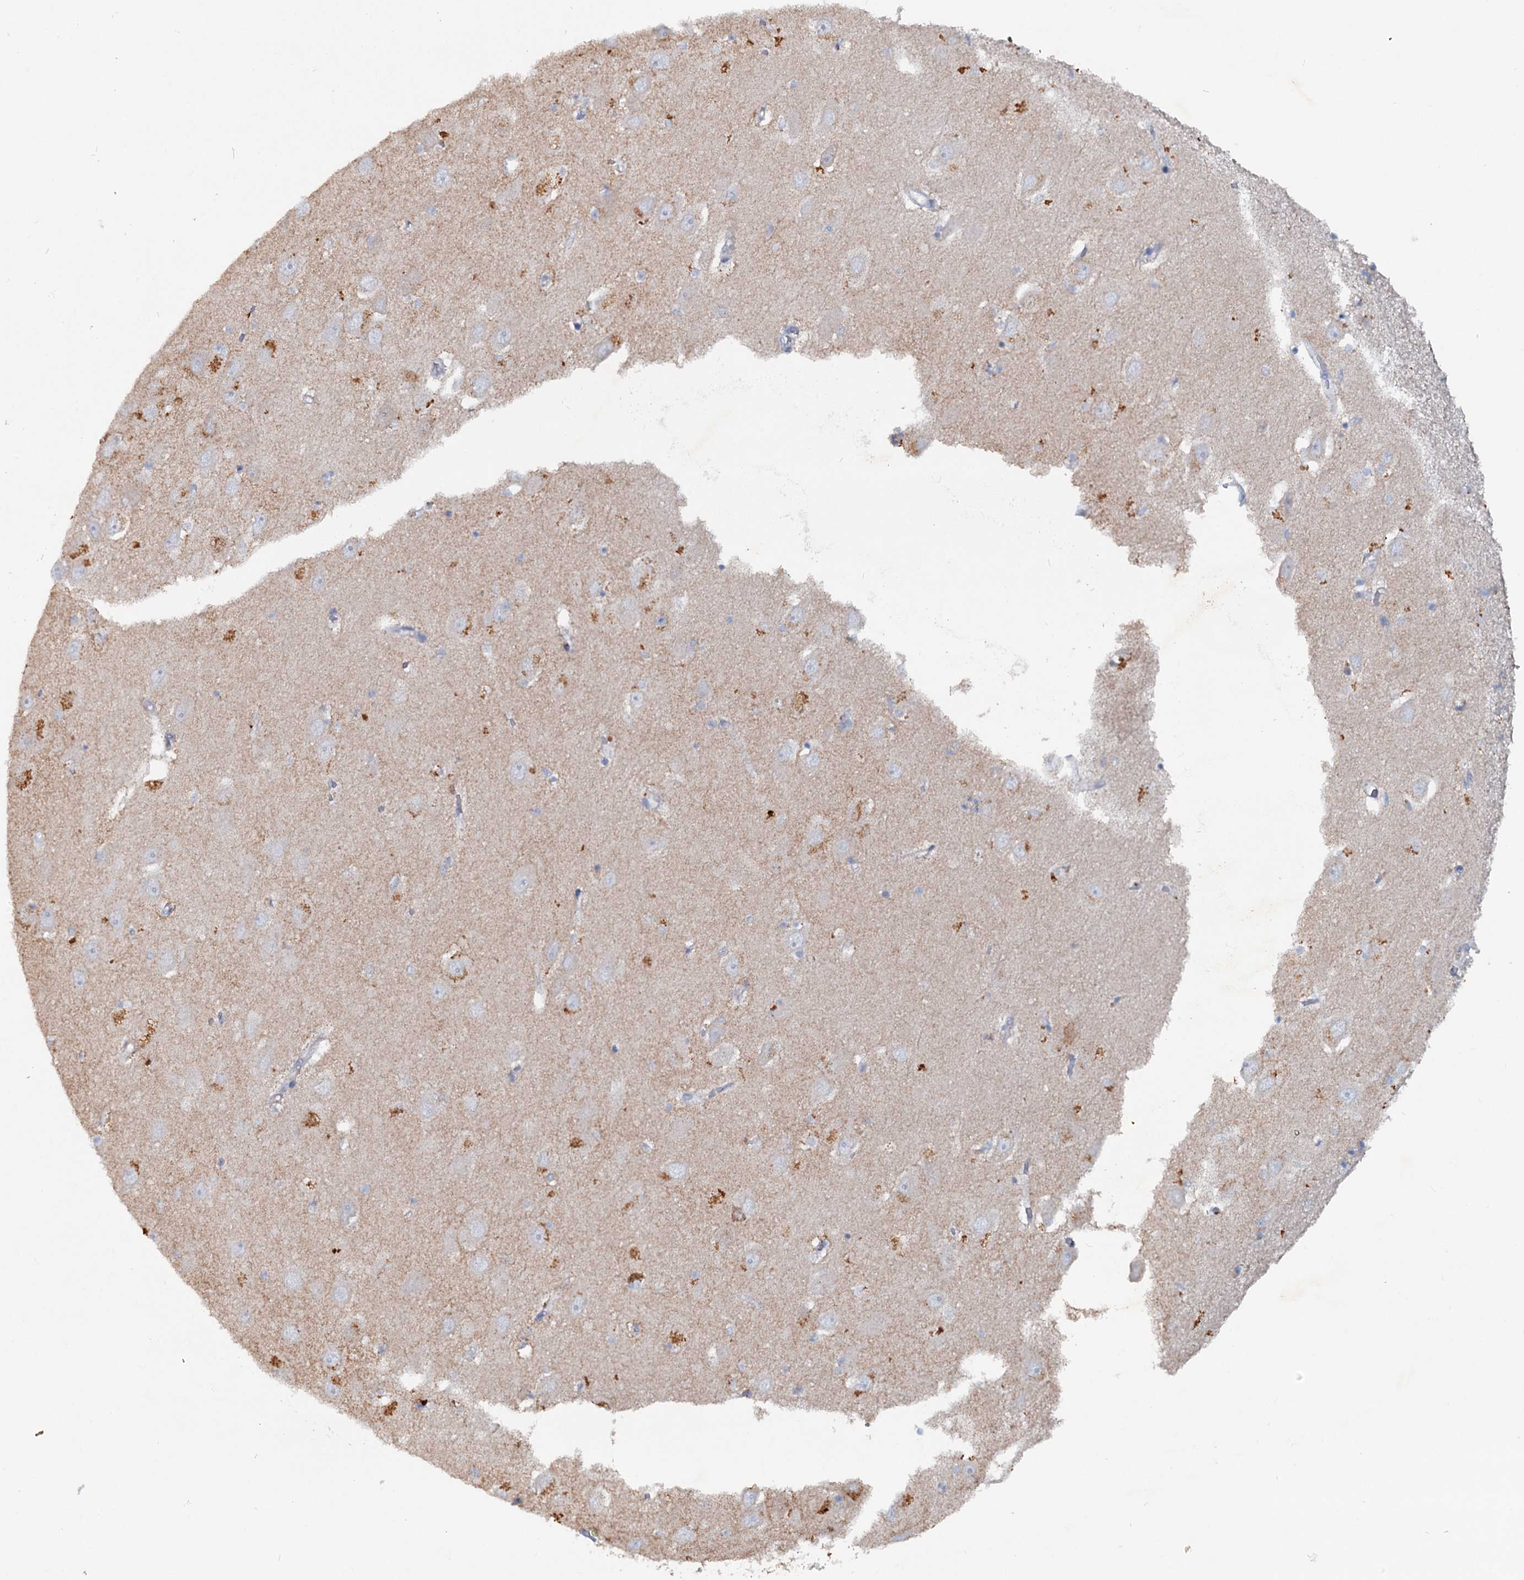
{"staining": {"intensity": "negative", "quantity": "none", "location": "none"}, "tissue": "hippocampus", "cell_type": "Glial cells", "image_type": "normal", "snomed": [{"axis": "morphology", "description": "Normal tissue, NOS"}, {"axis": "topography", "description": "Hippocampus"}], "caption": "DAB (3,3'-diaminobenzidine) immunohistochemical staining of unremarkable human hippocampus demonstrates no significant staining in glial cells. (DAB immunohistochemistry, high magnification).", "gene": "IL17RD", "patient": {"sex": "female", "age": 64}}